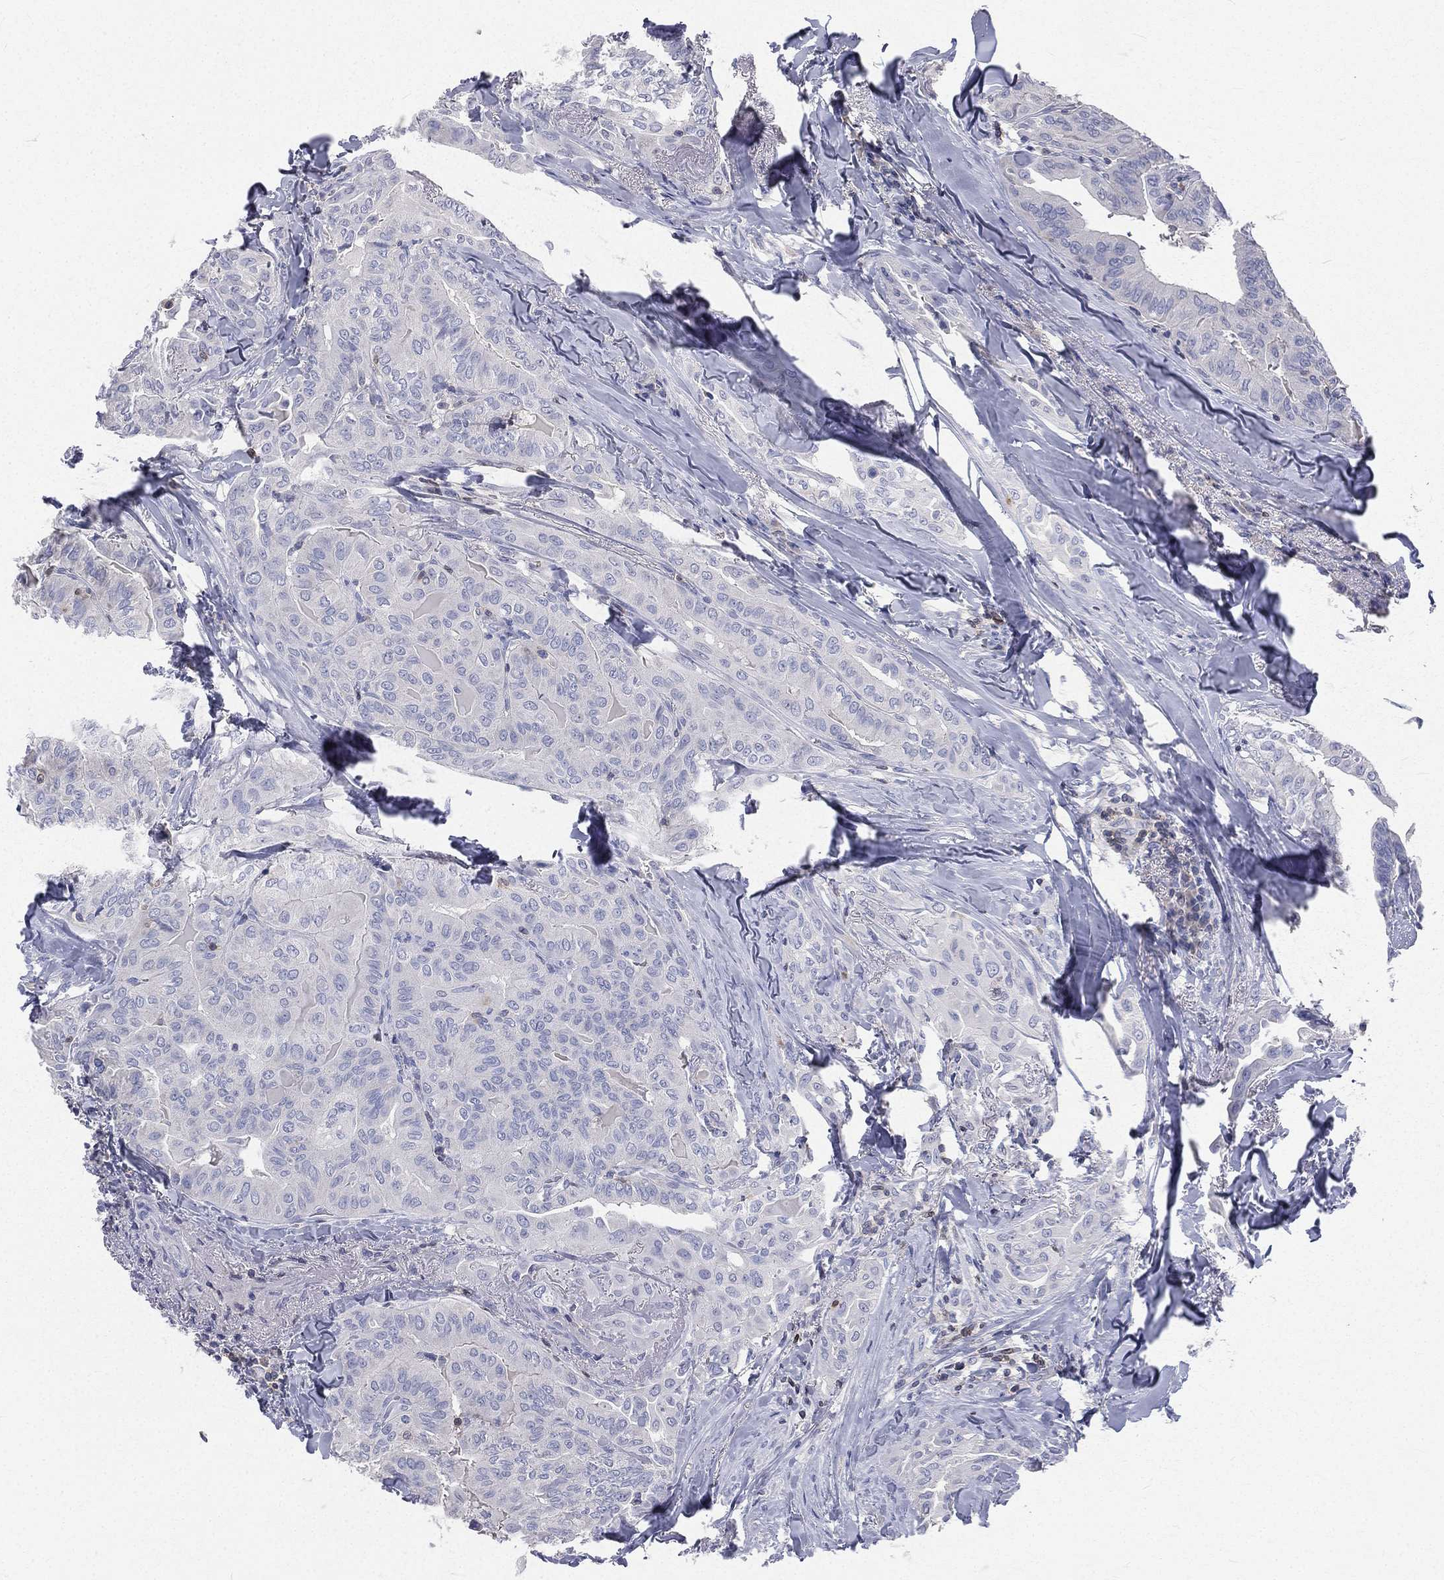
{"staining": {"intensity": "negative", "quantity": "none", "location": "none"}, "tissue": "thyroid cancer", "cell_type": "Tumor cells", "image_type": "cancer", "snomed": [{"axis": "morphology", "description": "Papillary adenocarcinoma, NOS"}, {"axis": "topography", "description": "Thyroid gland"}], "caption": "Histopathology image shows no significant protein positivity in tumor cells of papillary adenocarcinoma (thyroid).", "gene": "CD3D", "patient": {"sex": "female", "age": 68}}